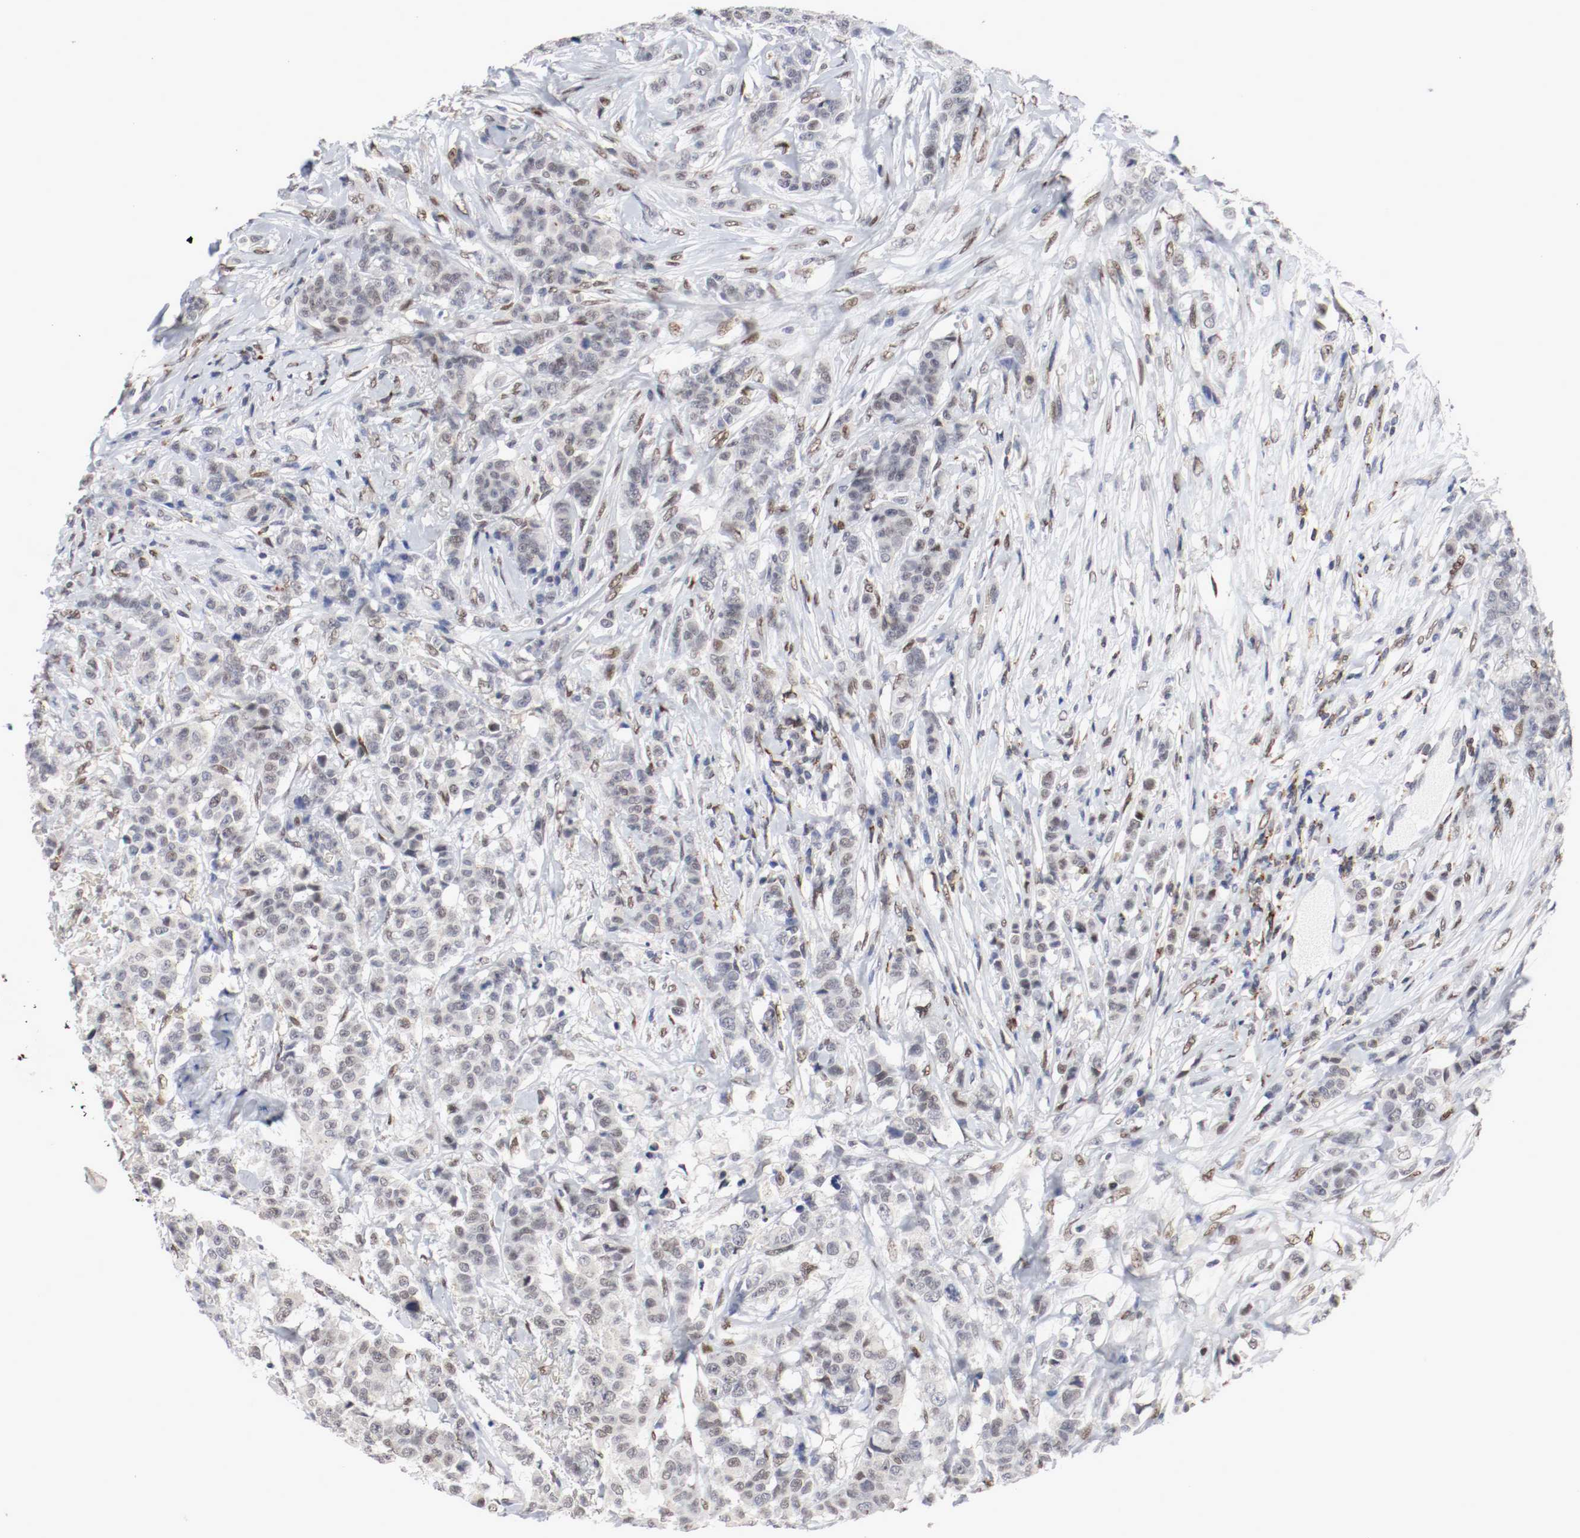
{"staining": {"intensity": "moderate", "quantity": "25%-75%", "location": "nuclear"}, "tissue": "breast cancer", "cell_type": "Tumor cells", "image_type": "cancer", "snomed": [{"axis": "morphology", "description": "Duct carcinoma"}, {"axis": "topography", "description": "Breast"}], "caption": "The immunohistochemical stain highlights moderate nuclear staining in tumor cells of breast intraductal carcinoma tissue.", "gene": "JUND", "patient": {"sex": "female", "age": 40}}